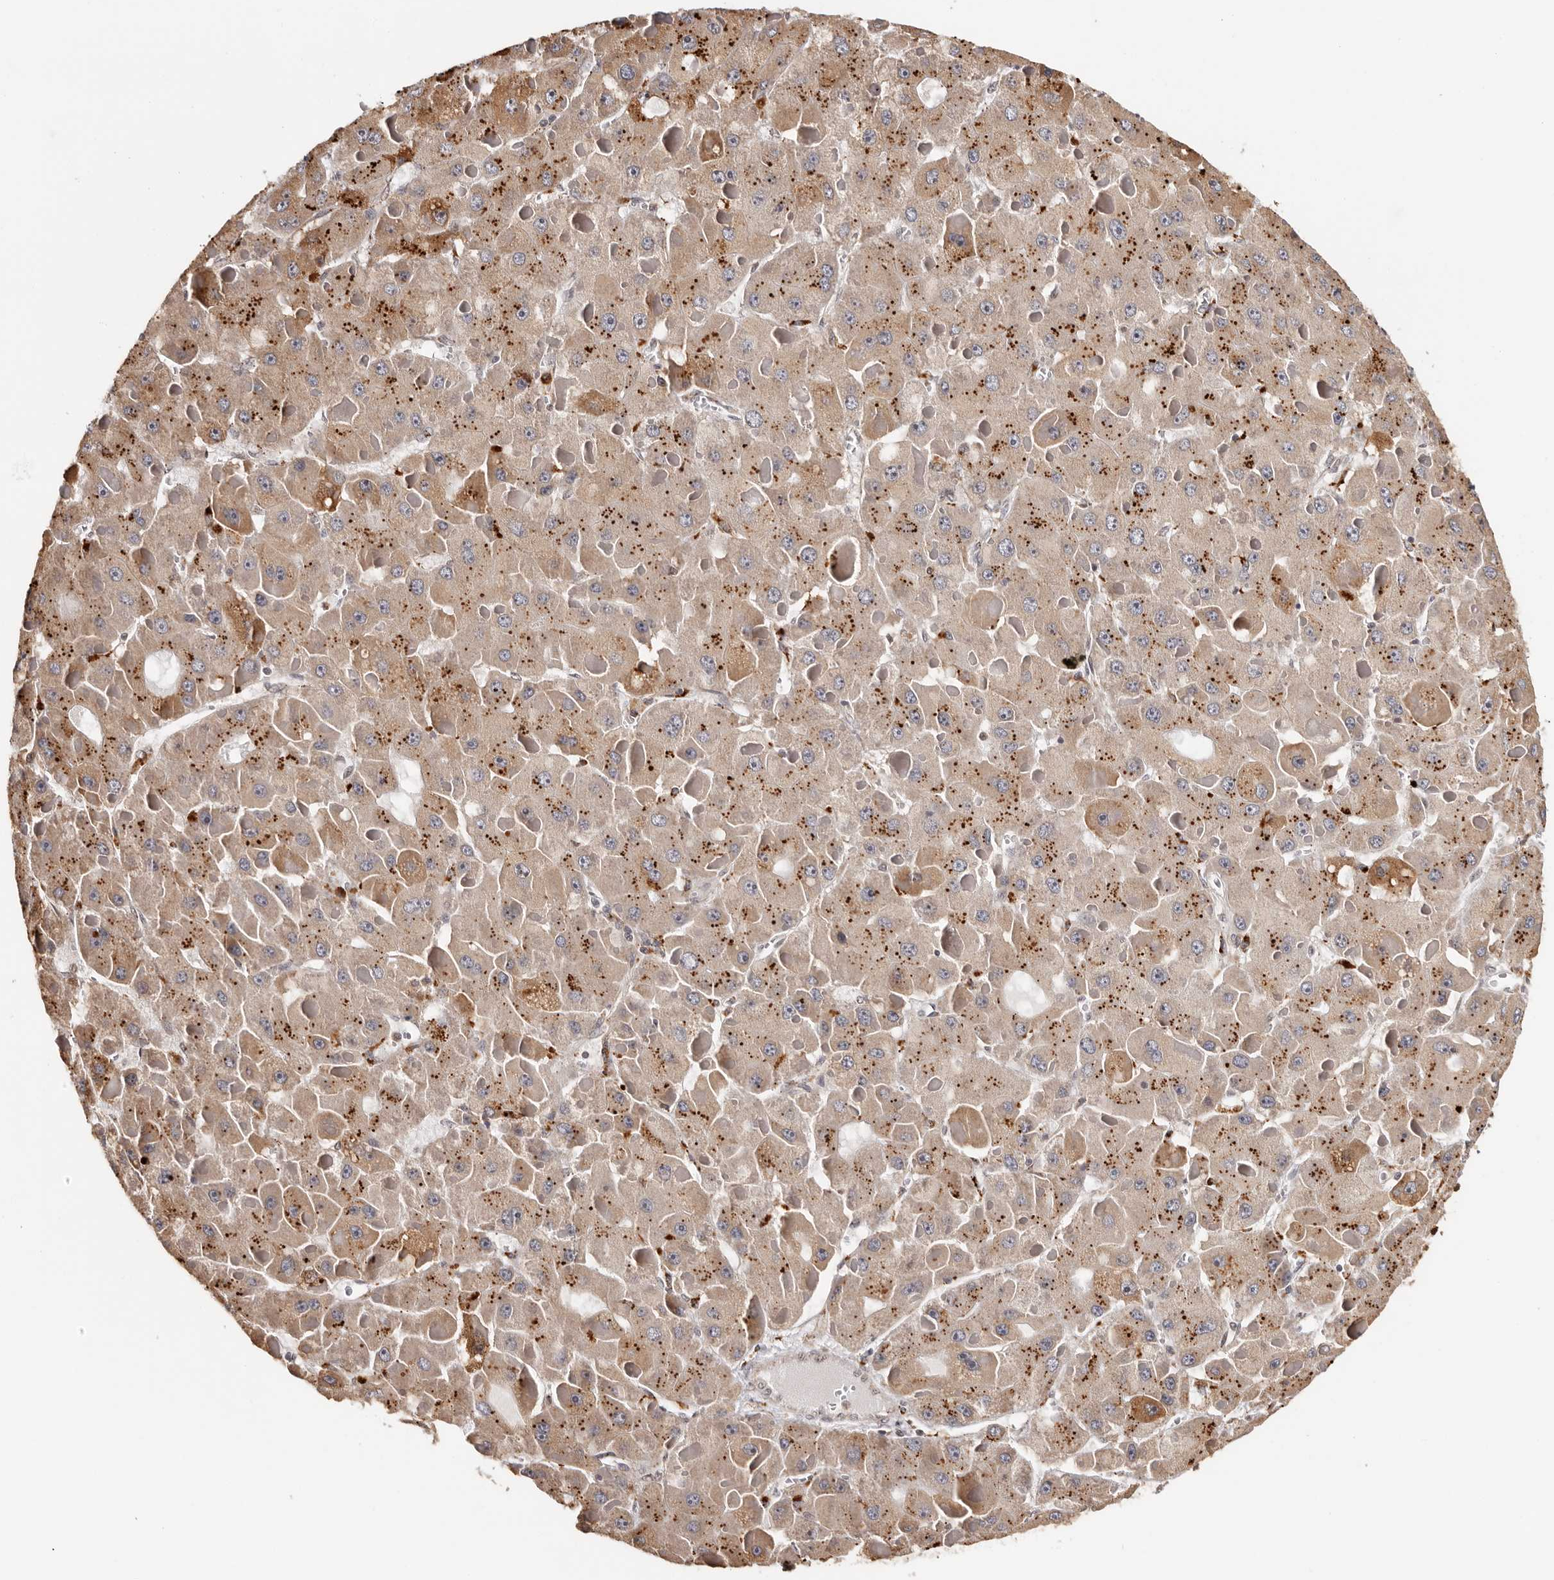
{"staining": {"intensity": "strong", "quantity": "25%-75%", "location": "cytoplasmic/membranous"}, "tissue": "liver cancer", "cell_type": "Tumor cells", "image_type": "cancer", "snomed": [{"axis": "morphology", "description": "Carcinoma, Hepatocellular, NOS"}, {"axis": "topography", "description": "Liver"}], "caption": "Hepatocellular carcinoma (liver) stained for a protein (brown) exhibits strong cytoplasmic/membranous positive expression in approximately 25%-75% of tumor cells.", "gene": "ZNF83", "patient": {"sex": "female", "age": 73}}